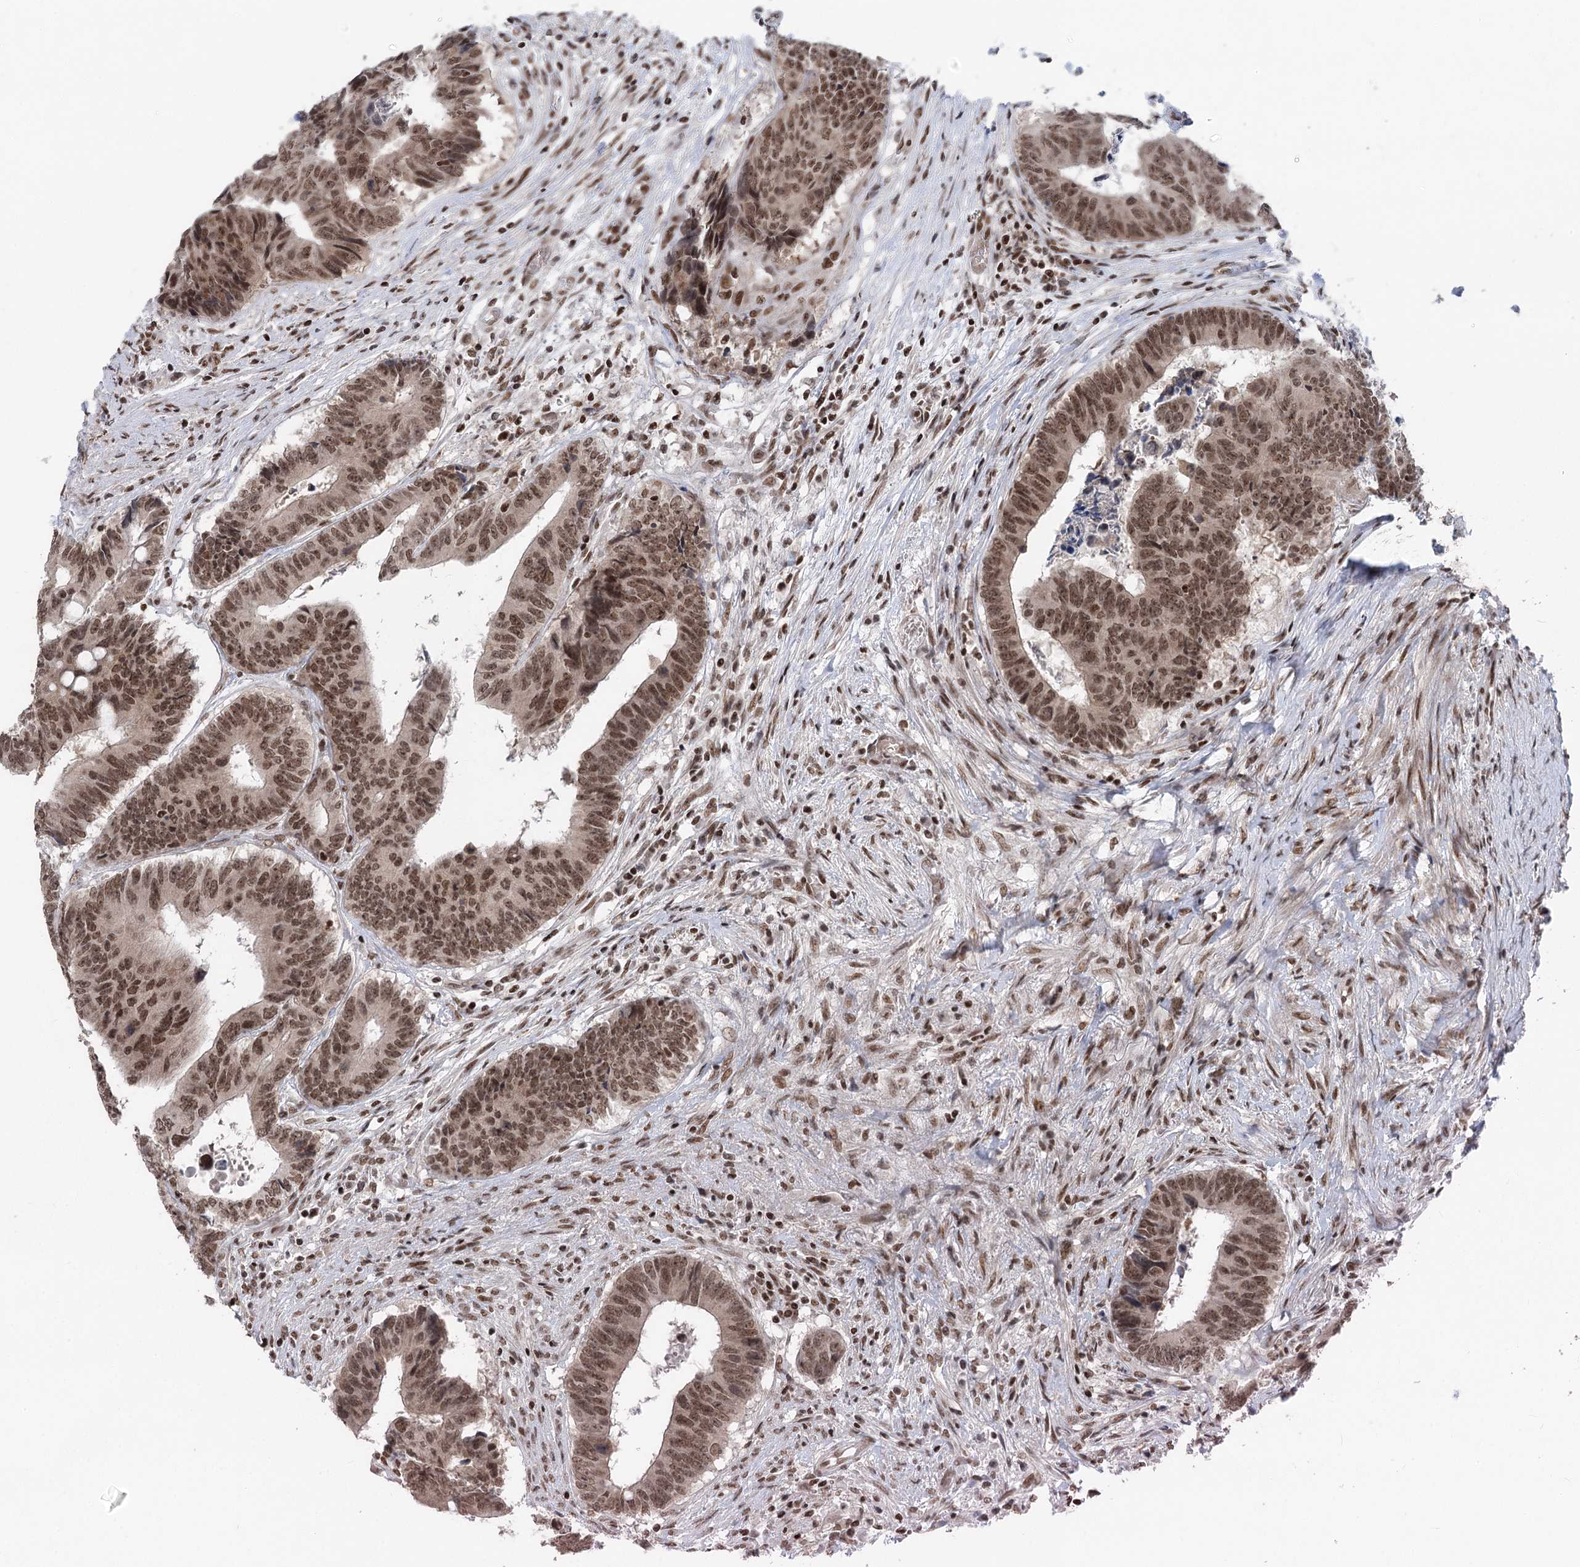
{"staining": {"intensity": "moderate", "quantity": ">75%", "location": "nuclear"}, "tissue": "colorectal cancer", "cell_type": "Tumor cells", "image_type": "cancer", "snomed": [{"axis": "morphology", "description": "Adenocarcinoma, NOS"}, {"axis": "topography", "description": "Rectum"}], "caption": "Colorectal cancer (adenocarcinoma) was stained to show a protein in brown. There is medium levels of moderate nuclear staining in about >75% of tumor cells. (IHC, brightfield microscopy, high magnification).", "gene": "CGGBP1", "patient": {"sex": "male", "age": 84}}